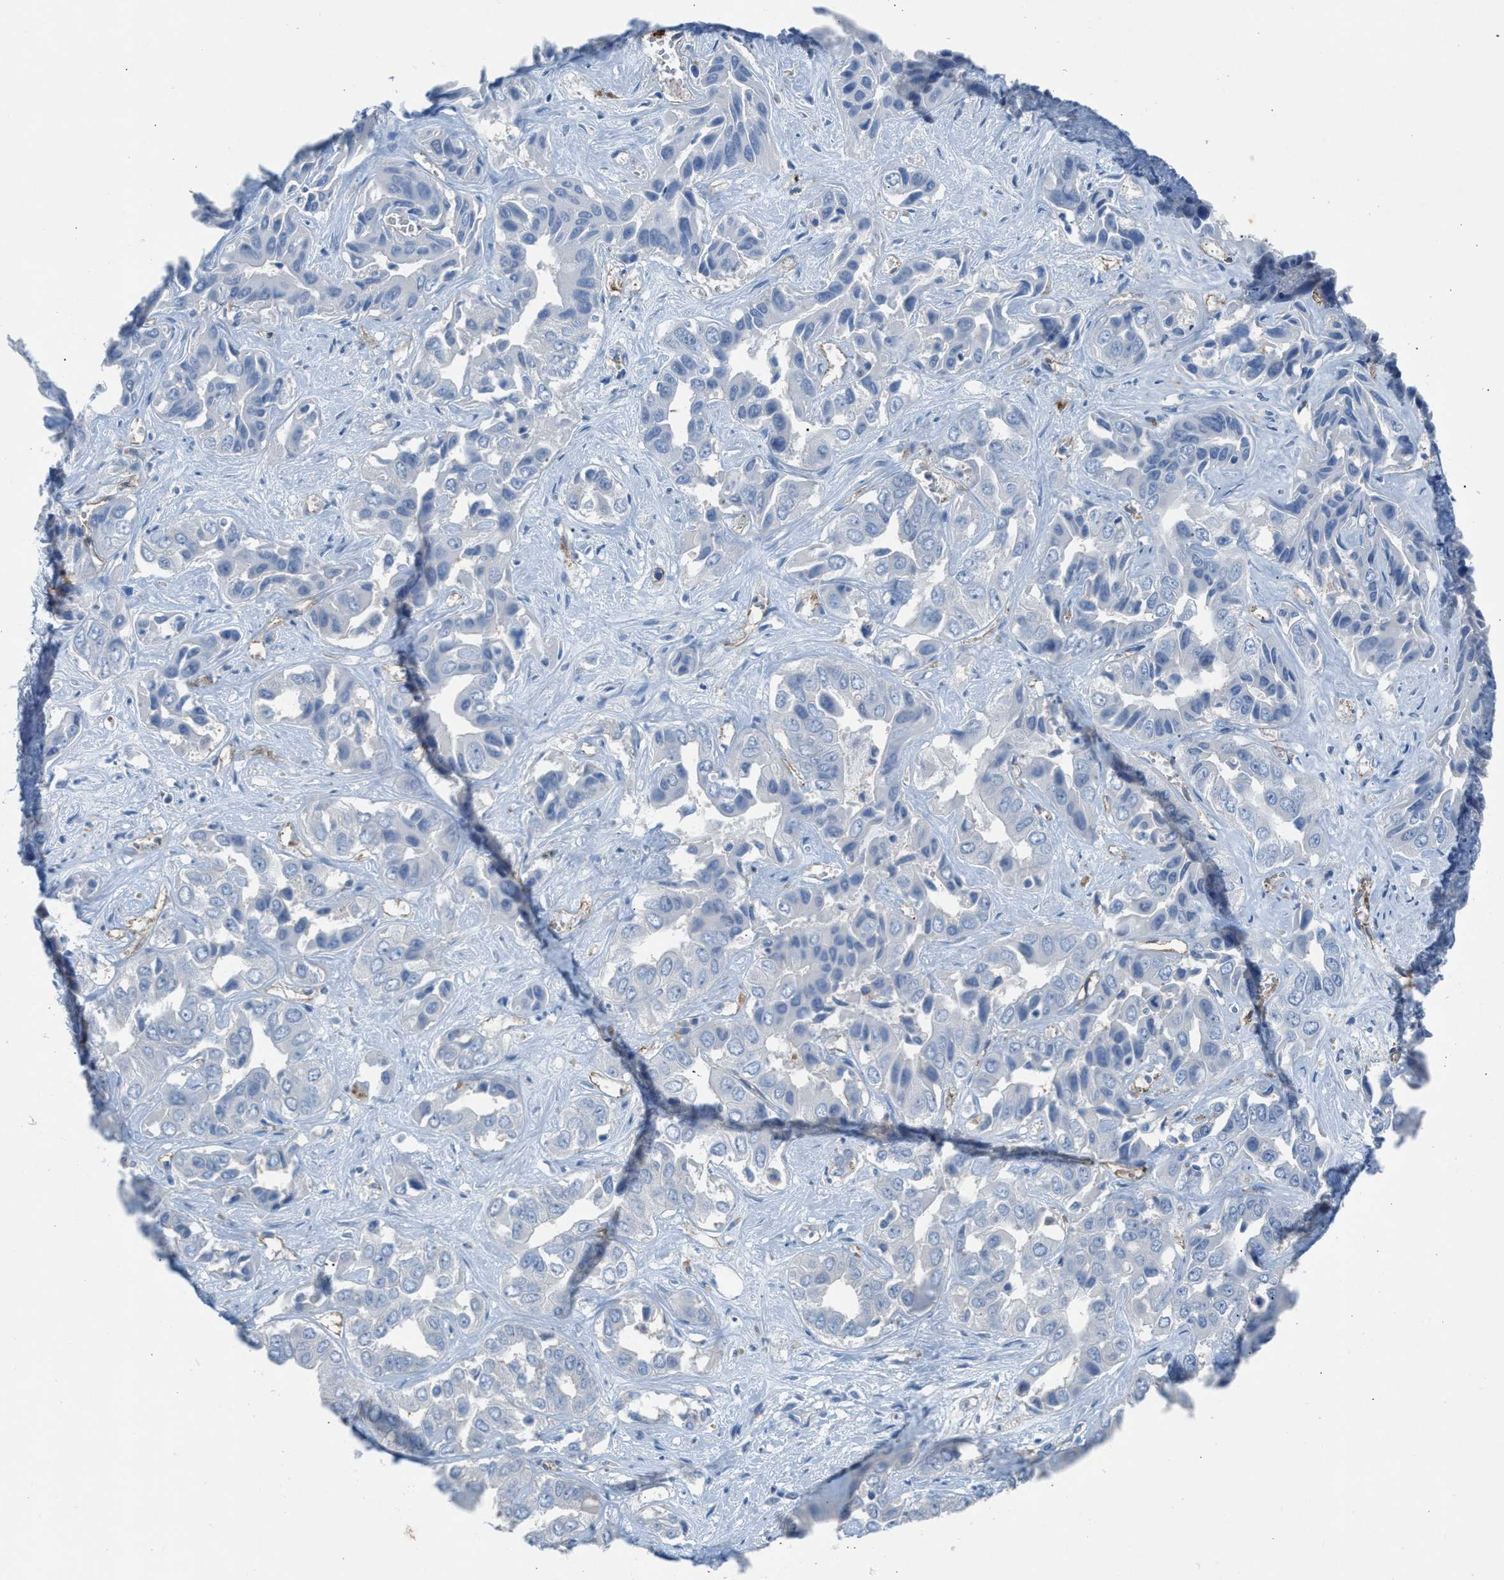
{"staining": {"intensity": "negative", "quantity": "none", "location": "none"}, "tissue": "liver cancer", "cell_type": "Tumor cells", "image_type": "cancer", "snomed": [{"axis": "morphology", "description": "Cholangiocarcinoma"}, {"axis": "topography", "description": "Liver"}], "caption": "The micrograph demonstrates no significant staining in tumor cells of liver cancer (cholangiocarcinoma).", "gene": "DYSF", "patient": {"sex": "female", "age": 52}}